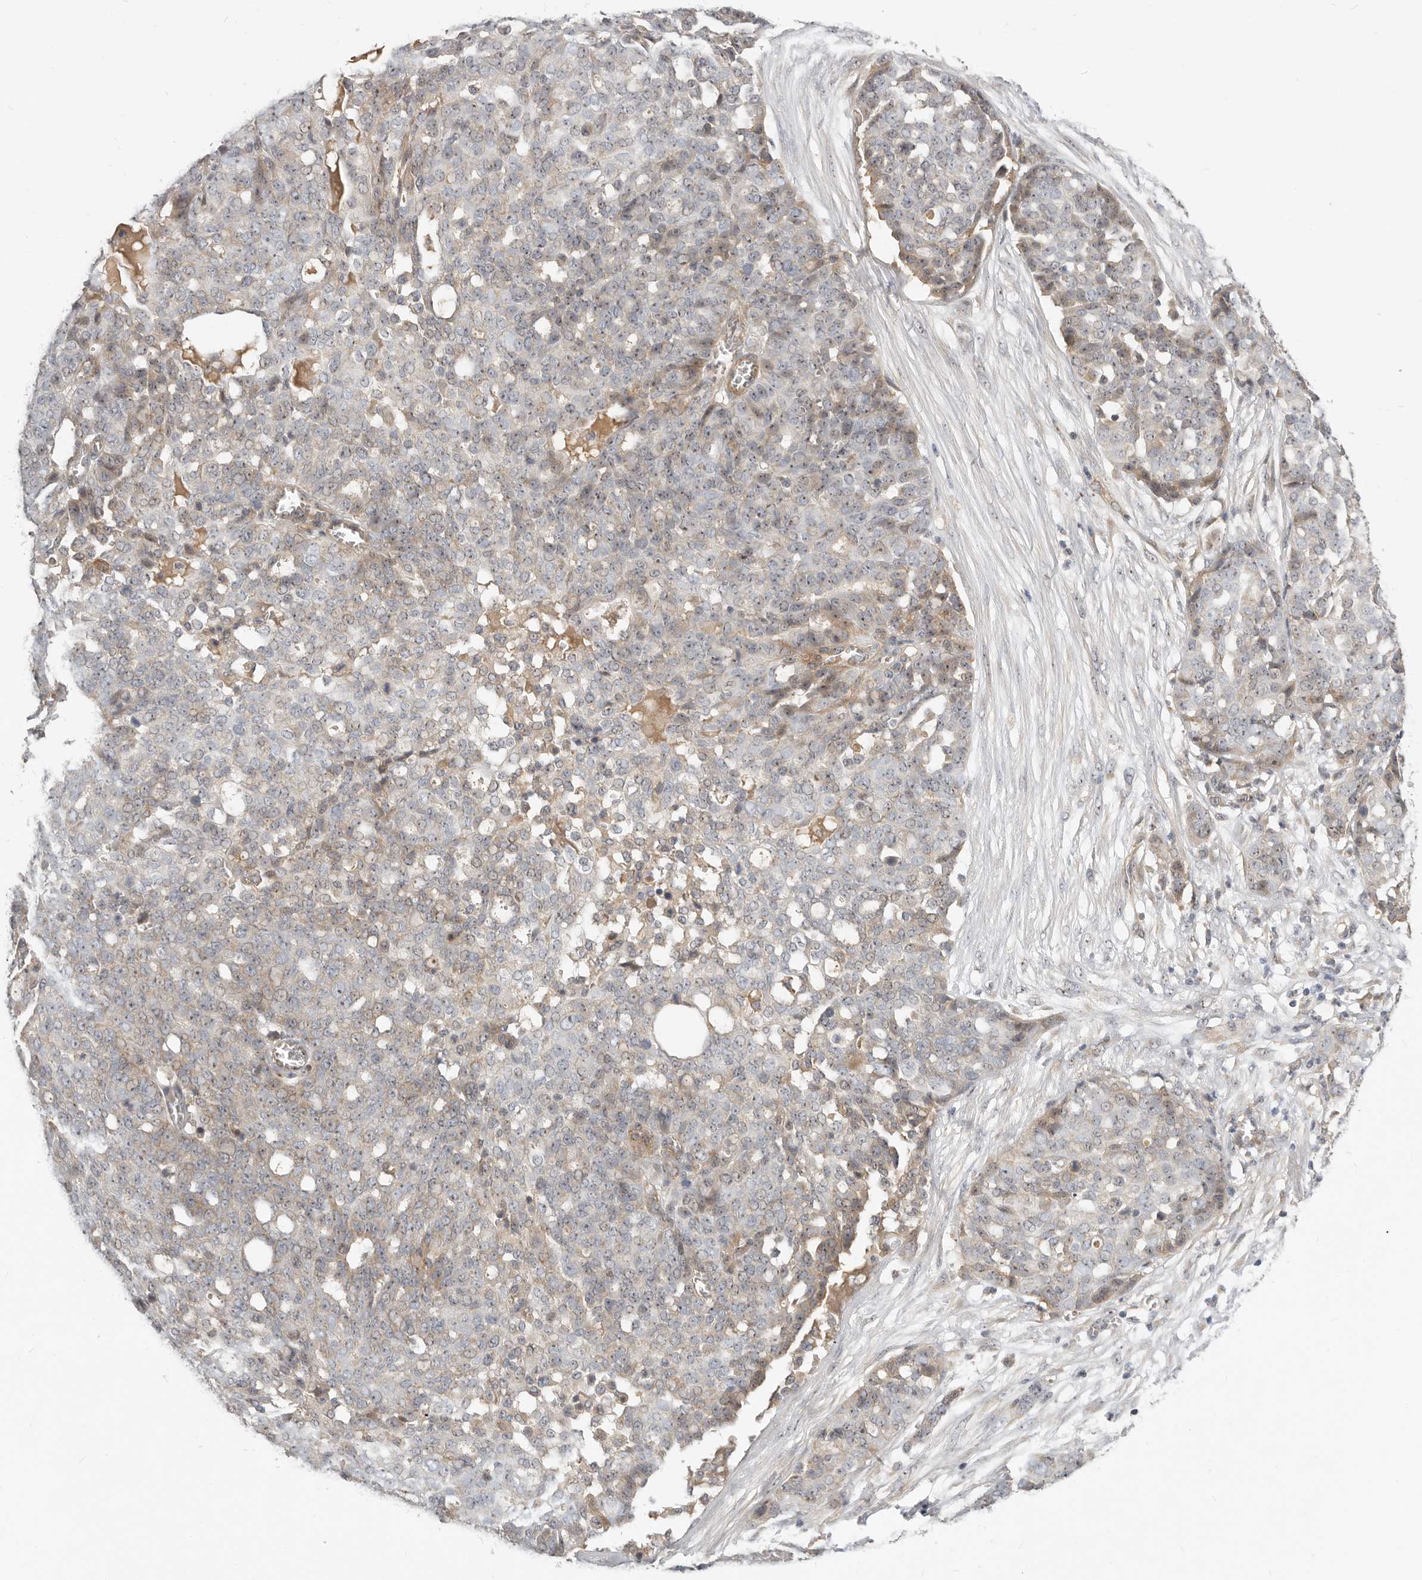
{"staining": {"intensity": "weak", "quantity": "25%-75%", "location": "cytoplasmic/membranous,nuclear"}, "tissue": "ovarian cancer", "cell_type": "Tumor cells", "image_type": "cancer", "snomed": [{"axis": "morphology", "description": "Cystadenocarcinoma, serous, NOS"}, {"axis": "topography", "description": "Soft tissue"}, {"axis": "topography", "description": "Ovary"}], "caption": "This photomicrograph demonstrates ovarian cancer stained with IHC to label a protein in brown. The cytoplasmic/membranous and nuclear of tumor cells show weak positivity for the protein. Nuclei are counter-stained blue.", "gene": "MICALL2", "patient": {"sex": "female", "age": 57}}